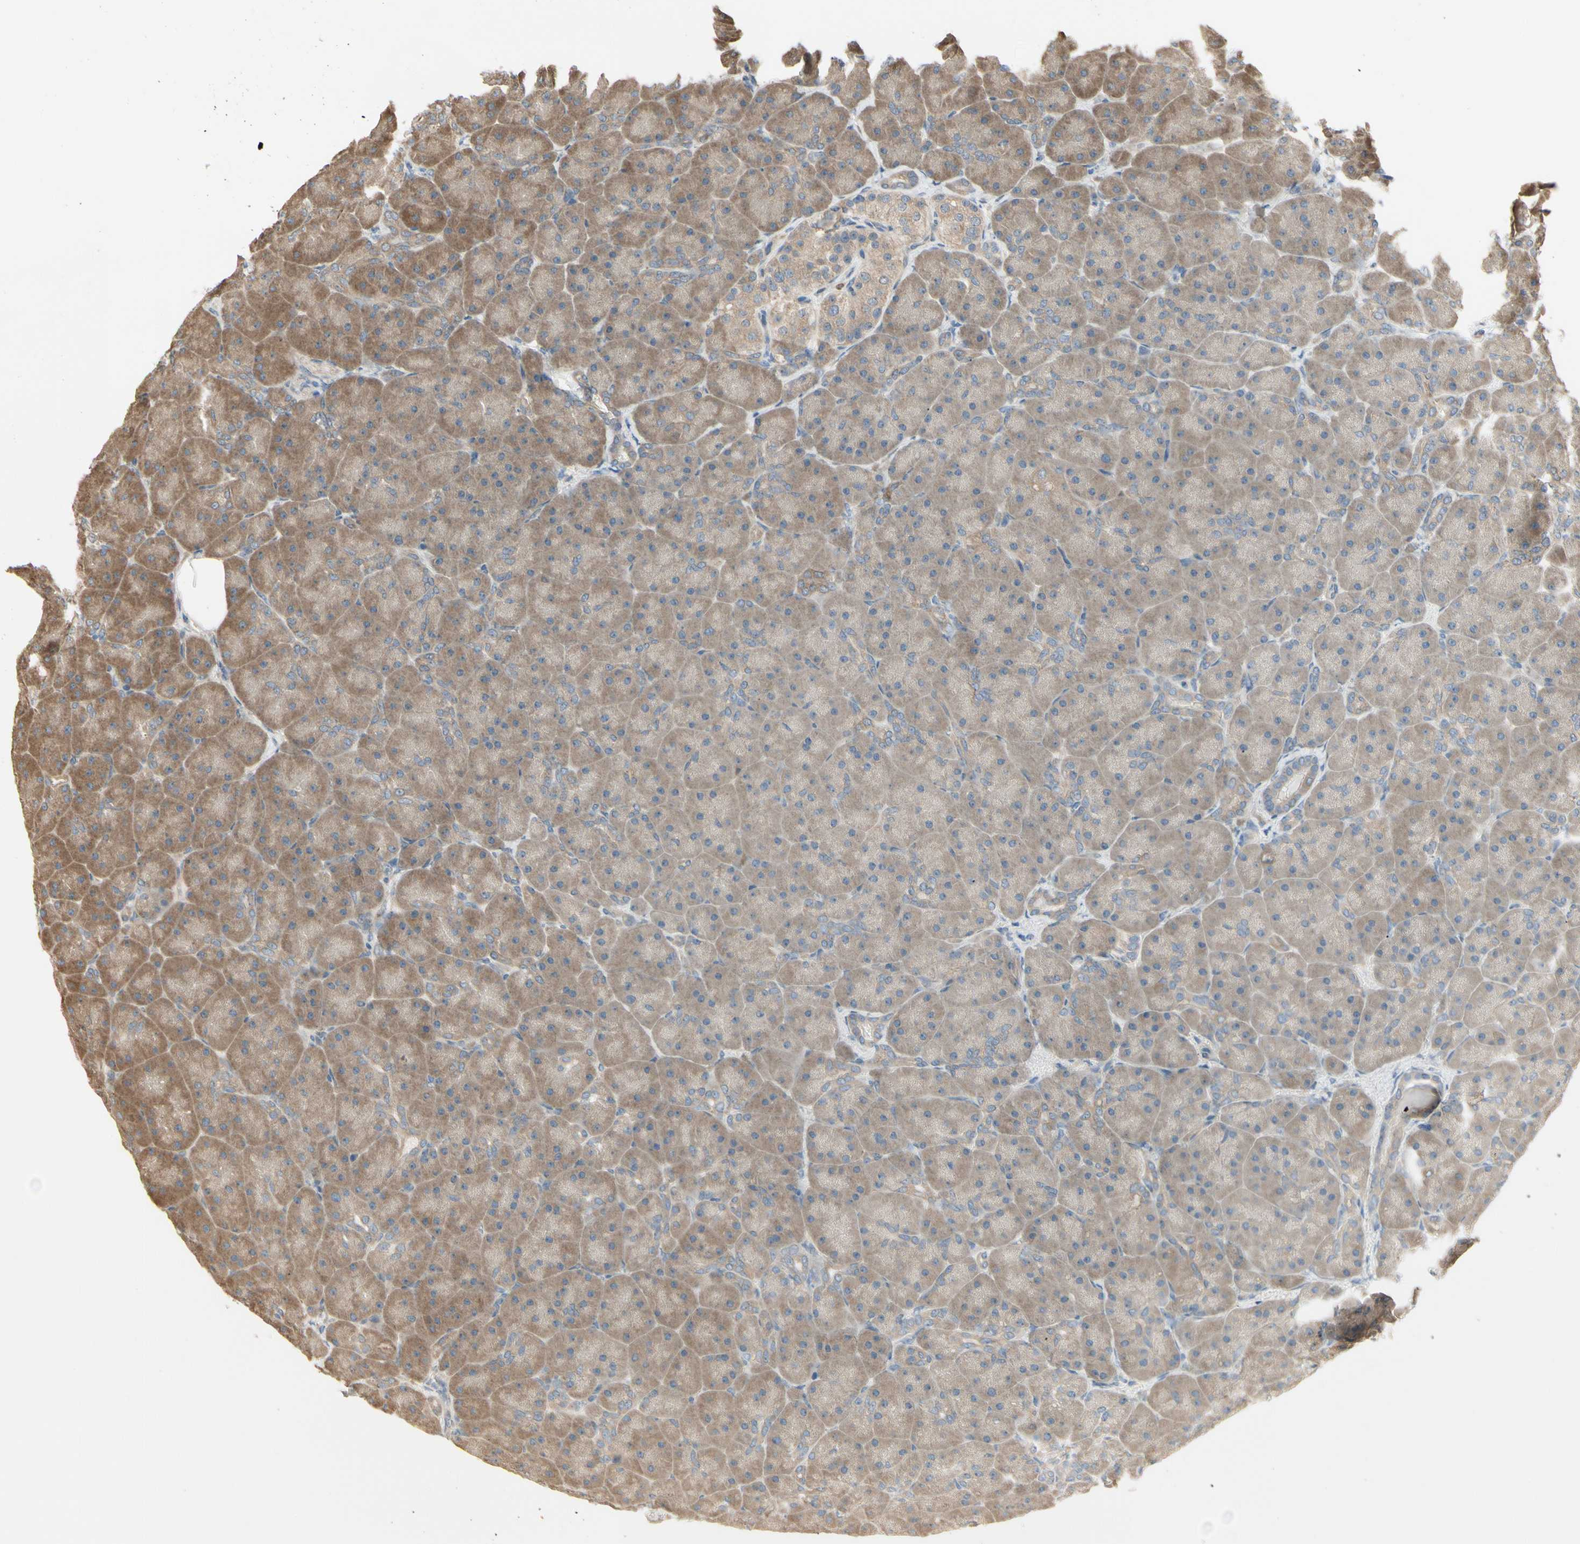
{"staining": {"intensity": "moderate", "quantity": ">75%", "location": "cytoplasmic/membranous"}, "tissue": "pancreas", "cell_type": "Exocrine glandular cells", "image_type": "normal", "snomed": [{"axis": "morphology", "description": "Normal tissue, NOS"}, {"axis": "topography", "description": "Pancreas"}], "caption": "The photomicrograph demonstrates staining of benign pancreas, revealing moderate cytoplasmic/membranous protein positivity (brown color) within exocrine glandular cells. The protein of interest is shown in brown color, while the nuclei are stained blue.", "gene": "IRAG1", "patient": {"sex": "male", "age": 66}}